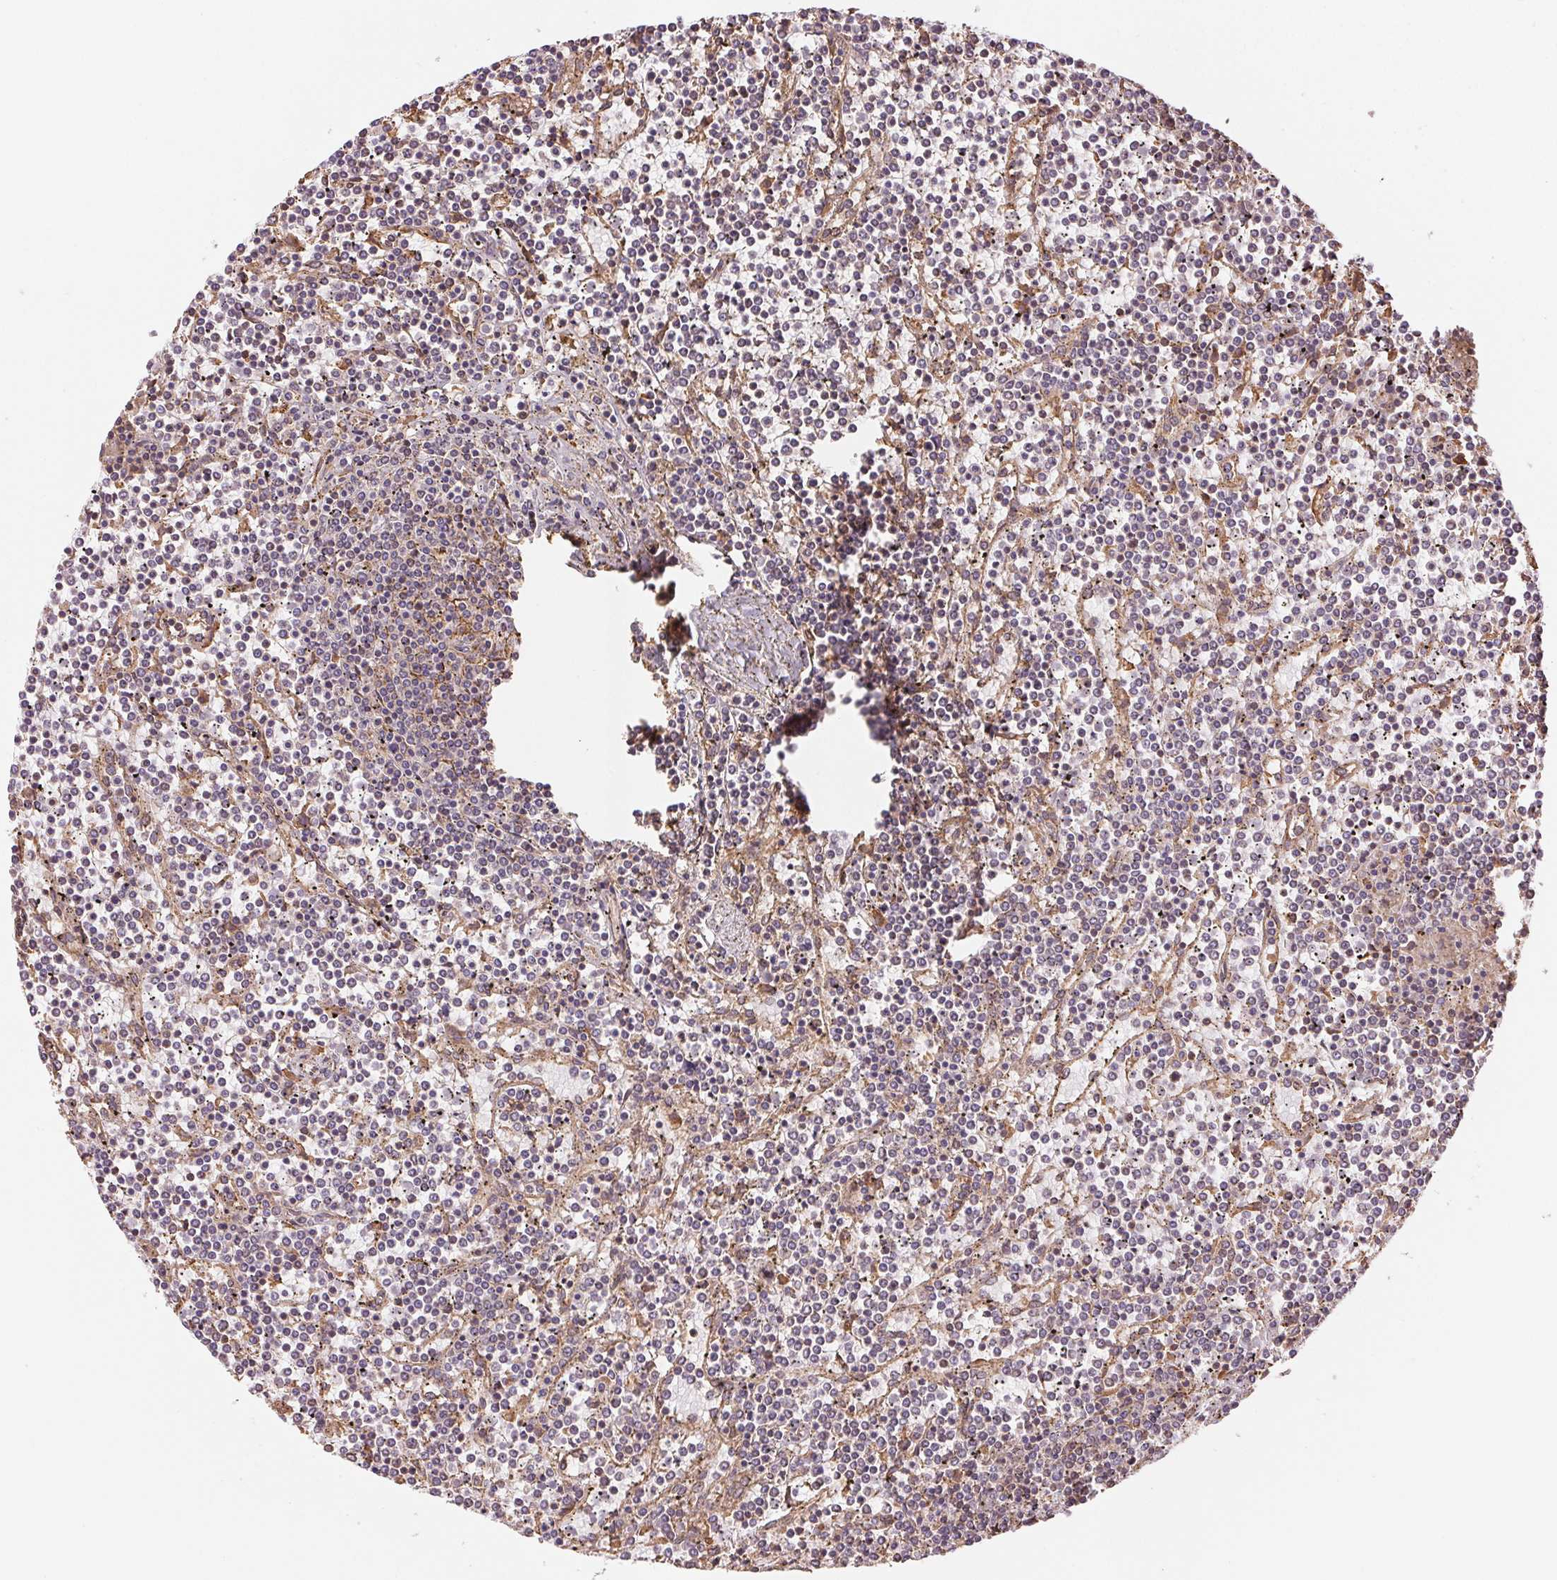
{"staining": {"intensity": "negative", "quantity": "none", "location": "none"}, "tissue": "lymphoma", "cell_type": "Tumor cells", "image_type": "cancer", "snomed": [{"axis": "morphology", "description": "Malignant lymphoma, non-Hodgkin's type, Low grade"}, {"axis": "topography", "description": "Spleen"}], "caption": "The IHC photomicrograph has no significant expression in tumor cells of malignant lymphoma, non-Hodgkin's type (low-grade) tissue. (DAB immunohistochemistry visualized using brightfield microscopy, high magnification).", "gene": "C6orf163", "patient": {"sex": "female", "age": 19}}